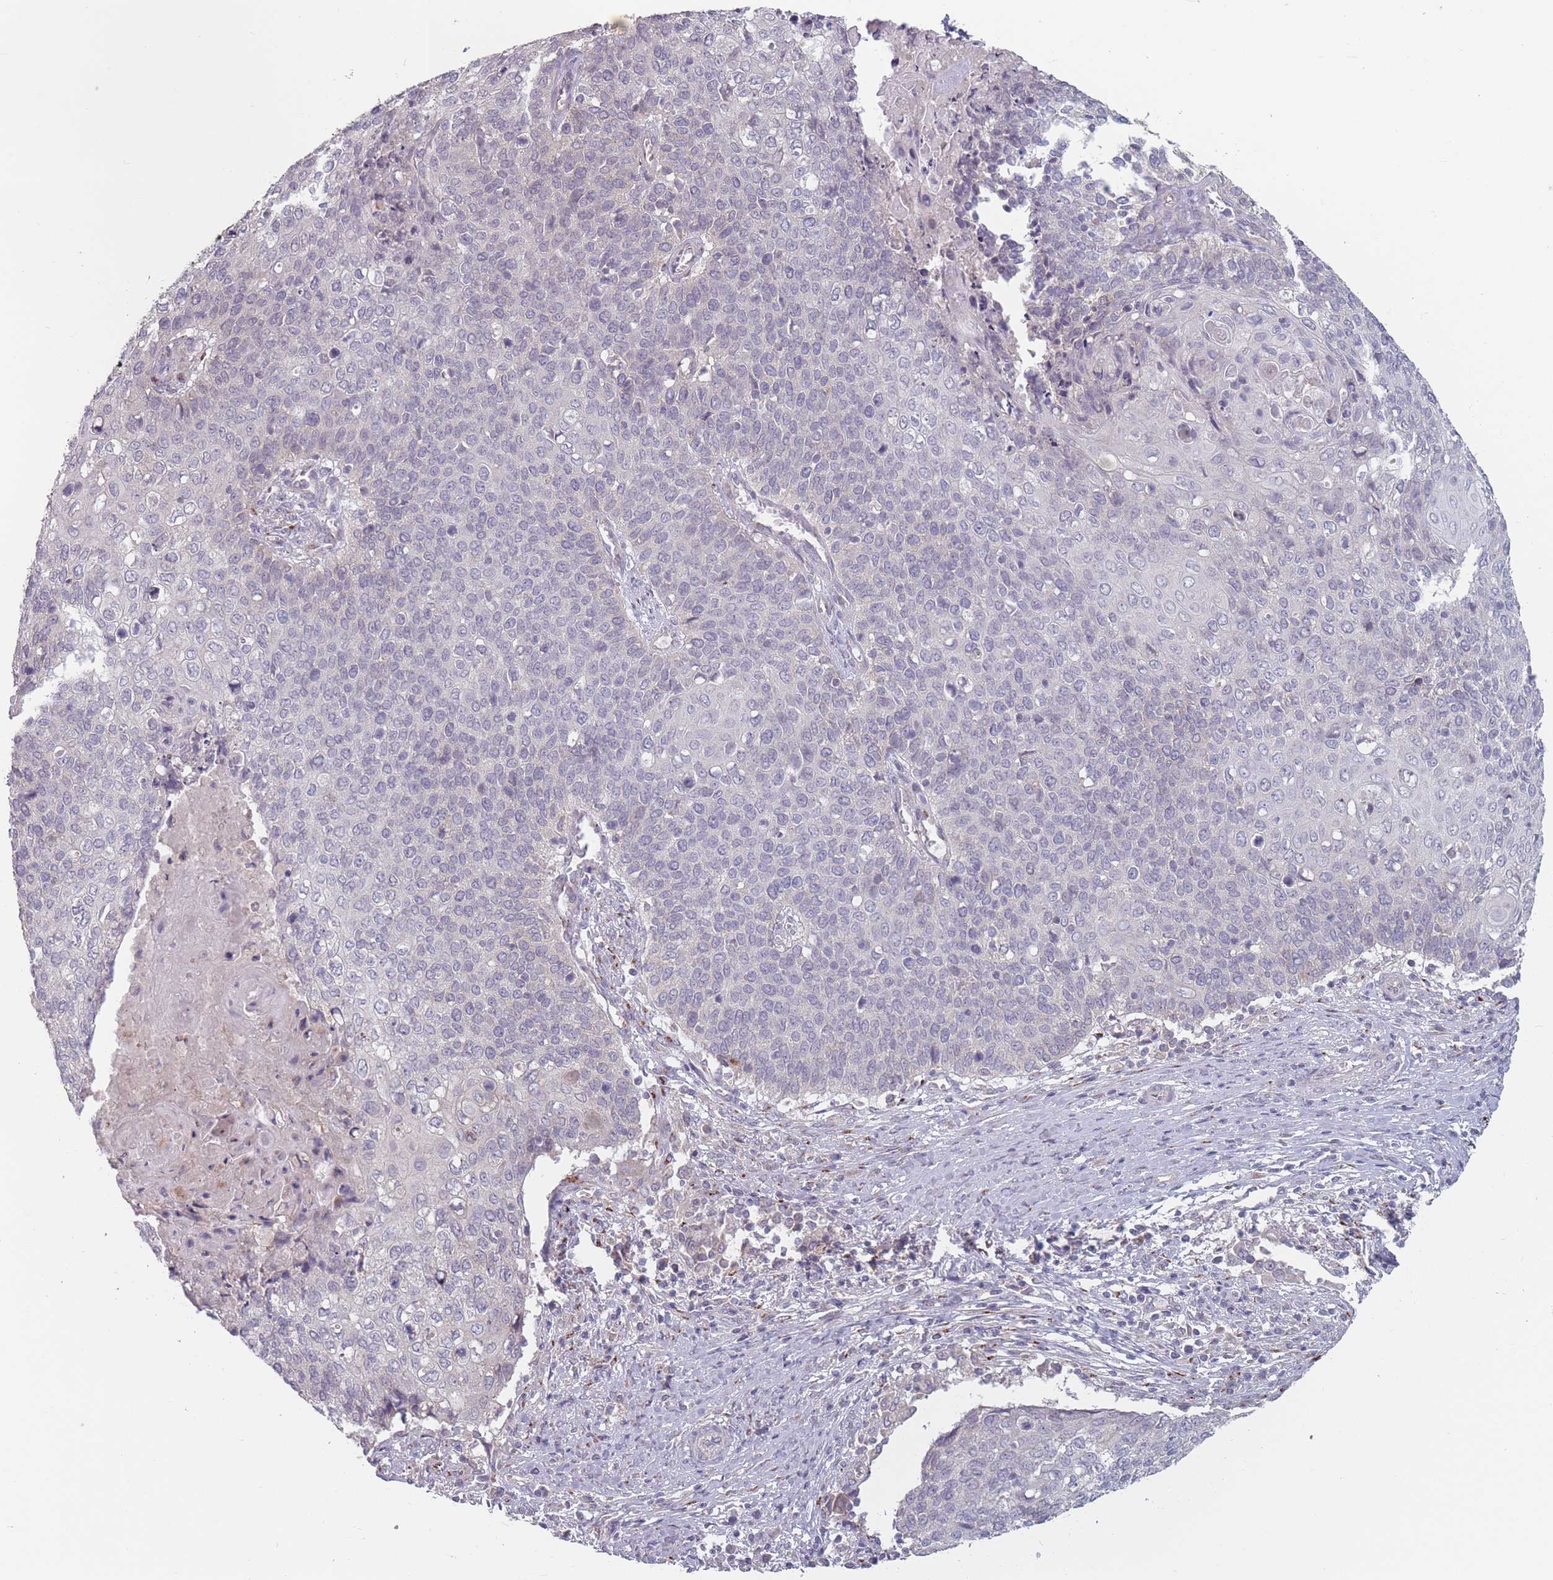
{"staining": {"intensity": "negative", "quantity": "none", "location": "none"}, "tissue": "cervical cancer", "cell_type": "Tumor cells", "image_type": "cancer", "snomed": [{"axis": "morphology", "description": "Squamous cell carcinoma, NOS"}, {"axis": "topography", "description": "Cervix"}], "caption": "Immunohistochemistry (IHC) image of cervical cancer stained for a protein (brown), which reveals no staining in tumor cells.", "gene": "AKAIN1", "patient": {"sex": "female", "age": 39}}